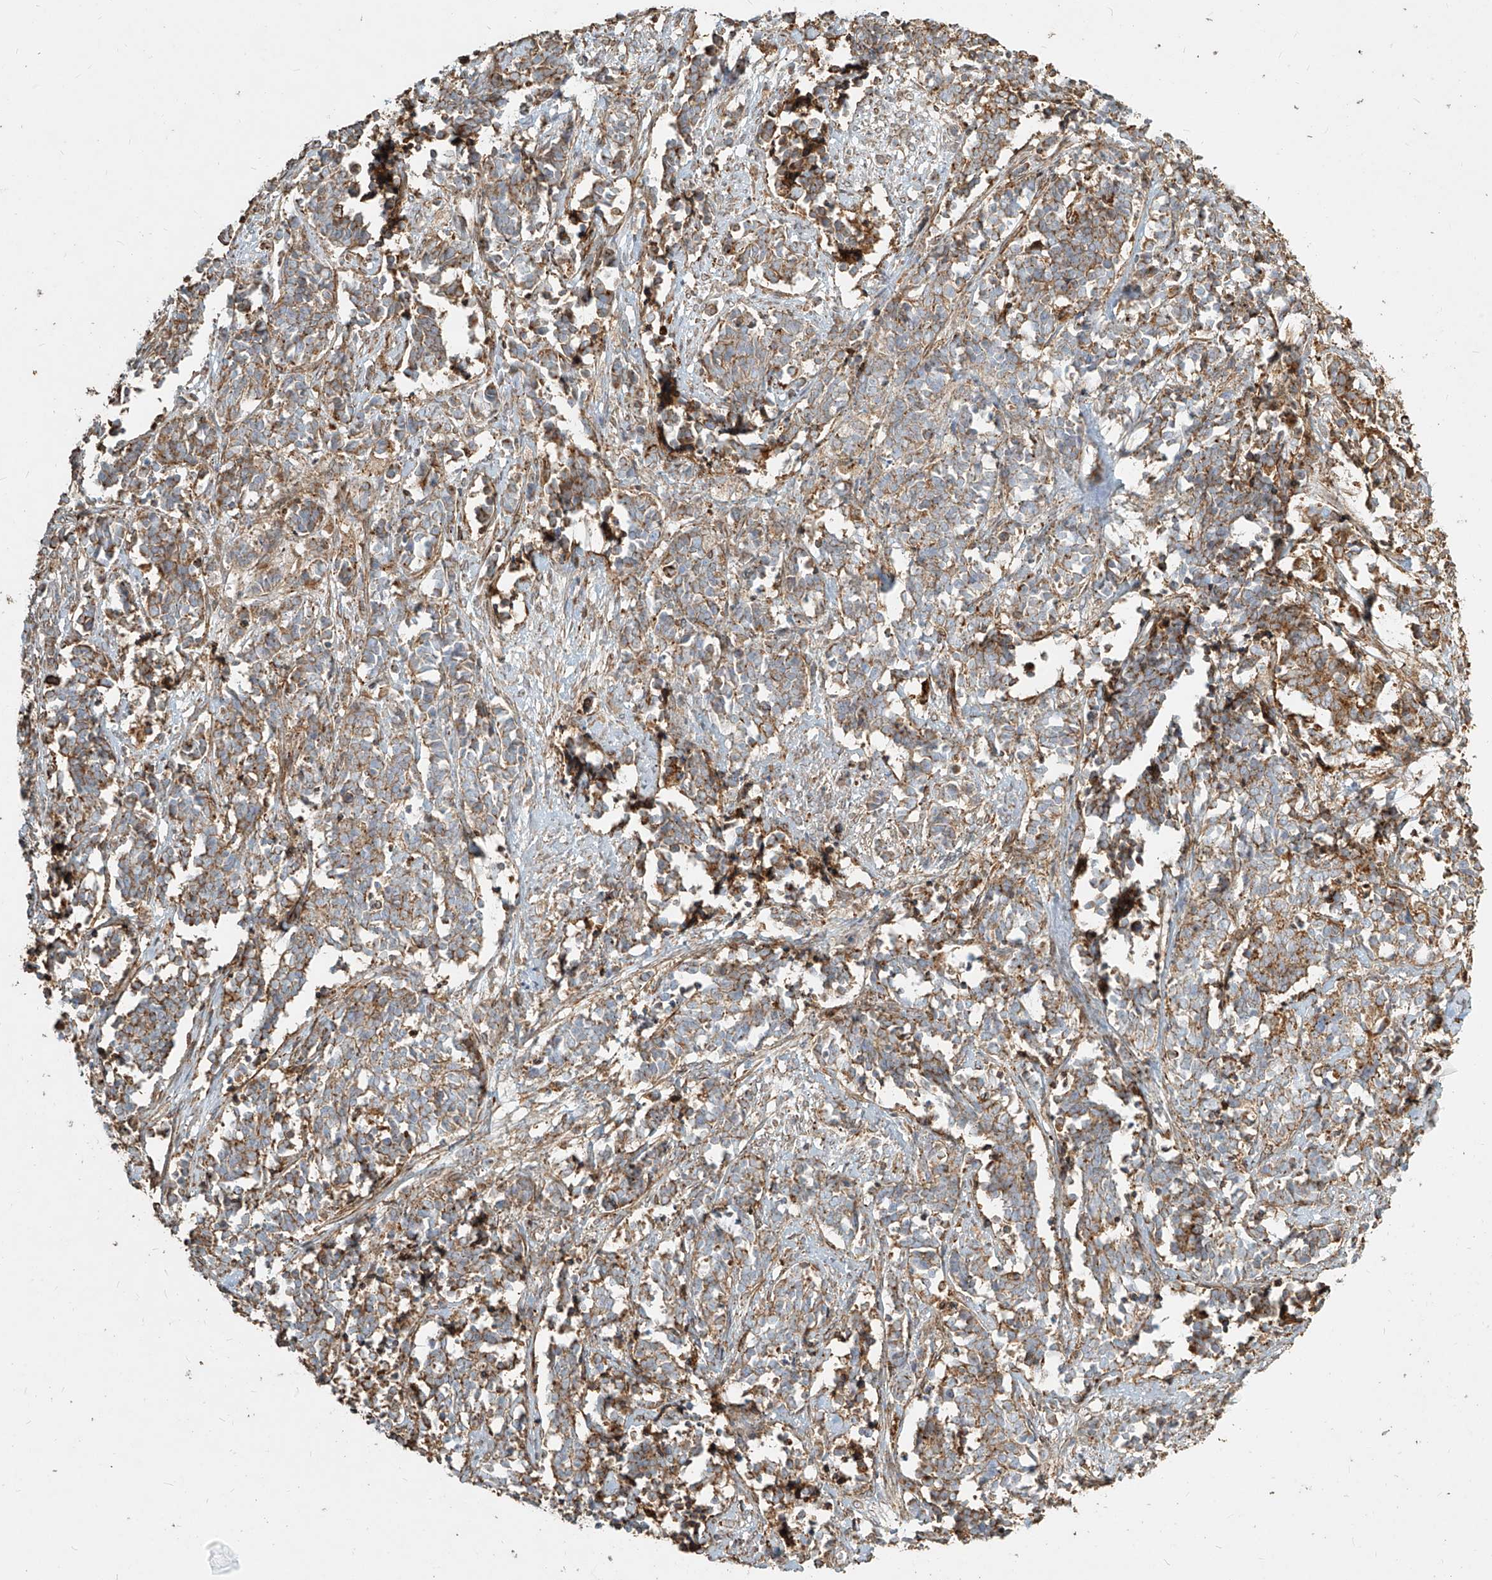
{"staining": {"intensity": "moderate", "quantity": ">75%", "location": "cytoplasmic/membranous"}, "tissue": "cervical cancer", "cell_type": "Tumor cells", "image_type": "cancer", "snomed": [{"axis": "morphology", "description": "Normal tissue, NOS"}, {"axis": "morphology", "description": "Squamous cell carcinoma, NOS"}, {"axis": "topography", "description": "Cervix"}], "caption": "Human cervical cancer stained for a protein (brown) displays moderate cytoplasmic/membranous positive positivity in approximately >75% of tumor cells.", "gene": "MTX2", "patient": {"sex": "female", "age": 35}}